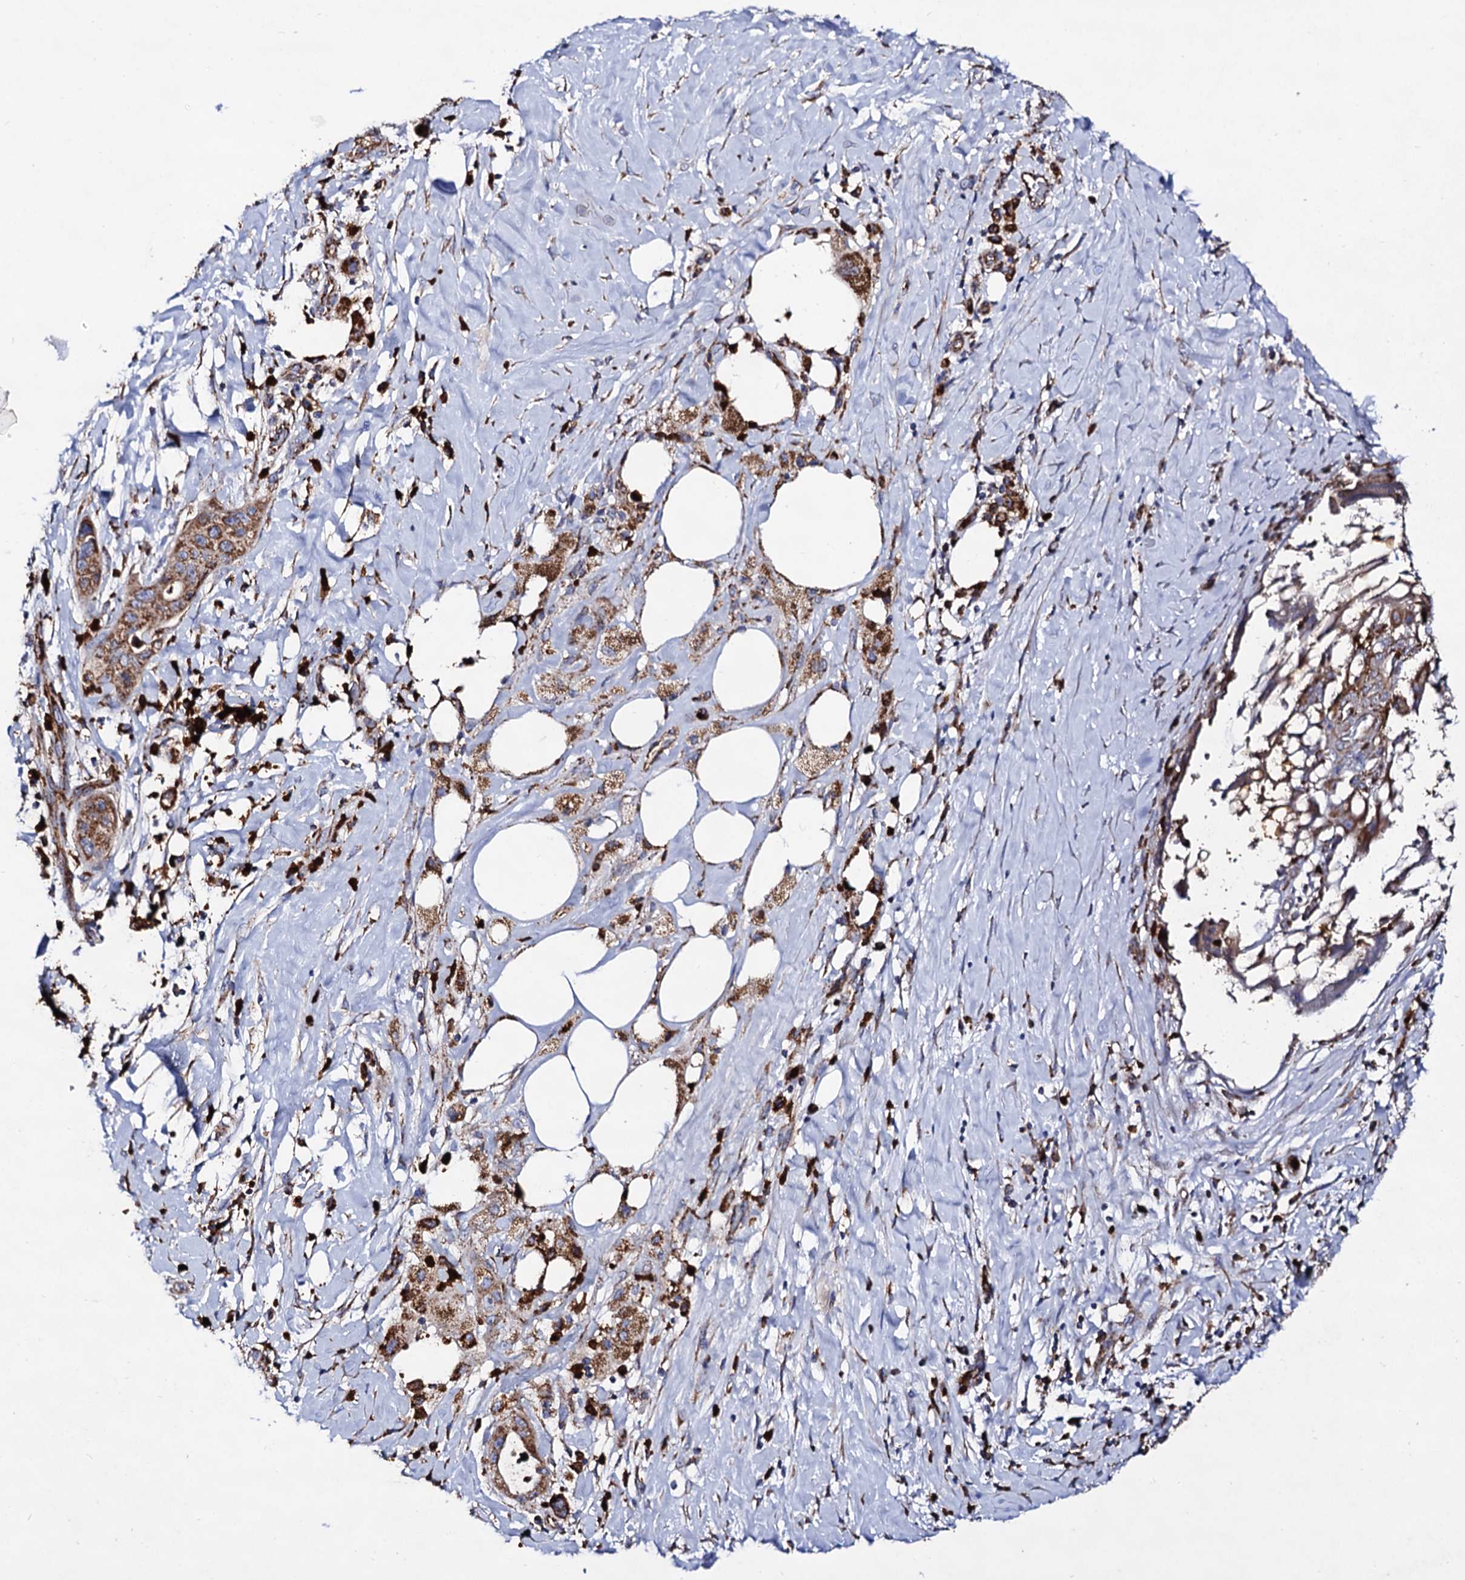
{"staining": {"intensity": "moderate", "quantity": ">75%", "location": "cytoplasmic/membranous"}, "tissue": "pancreatic cancer", "cell_type": "Tumor cells", "image_type": "cancer", "snomed": [{"axis": "morphology", "description": "Adenocarcinoma, NOS"}, {"axis": "topography", "description": "Pancreas"}], "caption": "Protein analysis of pancreatic cancer tissue exhibits moderate cytoplasmic/membranous expression in approximately >75% of tumor cells. (IHC, brightfield microscopy, high magnification).", "gene": "ACAD9", "patient": {"sex": "male", "age": 58}}